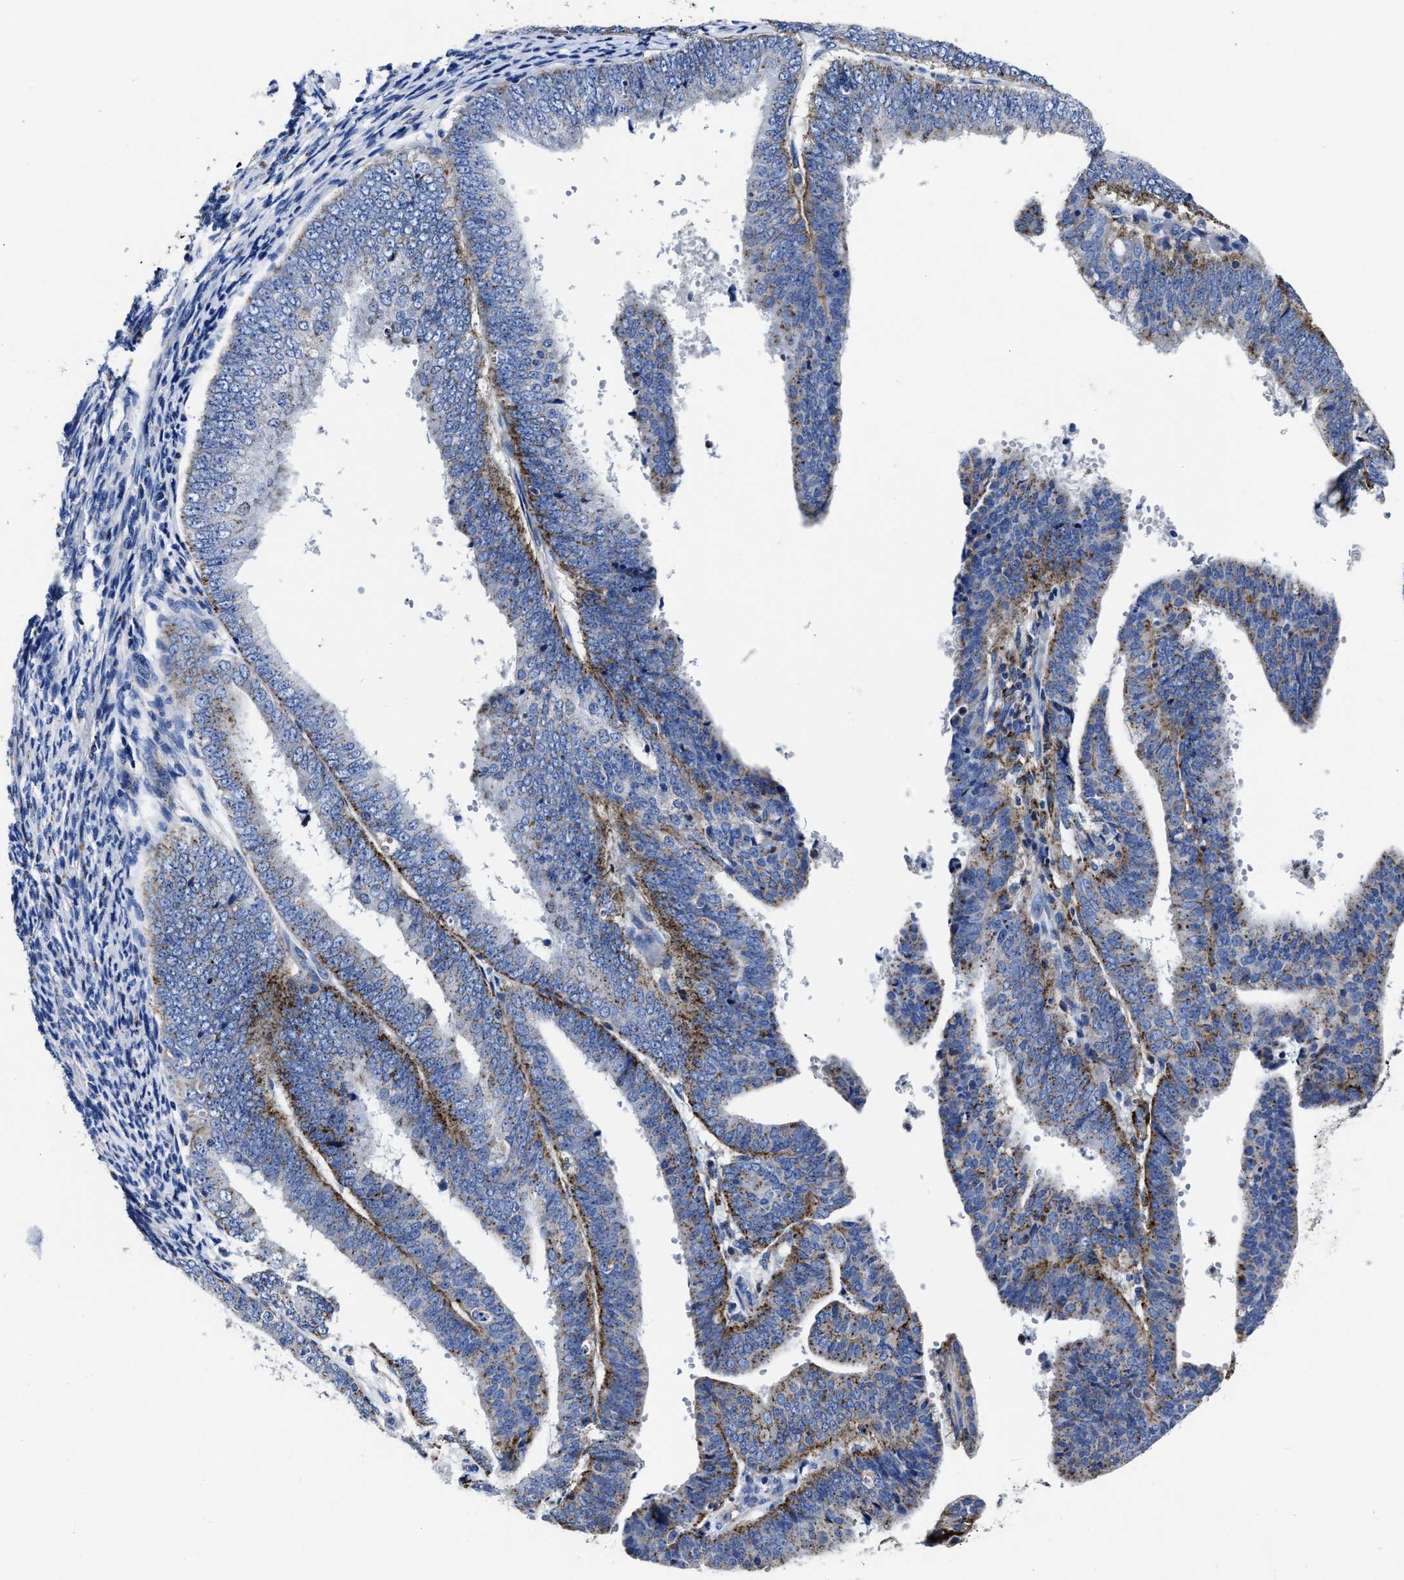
{"staining": {"intensity": "moderate", "quantity": "25%-75%", "location": "cytoplasmic/membranous"}, "tissue": "endometrial cancer", "cell_type": "Tumor cells", "image_type": "cancer", "snomed": [{"axis": "morphology", "description": "Adenocarcinoma, NOS"}, {"axis": "topography", "description": "Endometrium"}], "caption": "Protein positivity by immunohistochemistry displays moderate cytoplasmic/membranous positivity in about 25%-75% of tumor cells in endometrial cancer.", "gene": "LAMTOR4", "patient": {"sex": "female", "age": 63}}